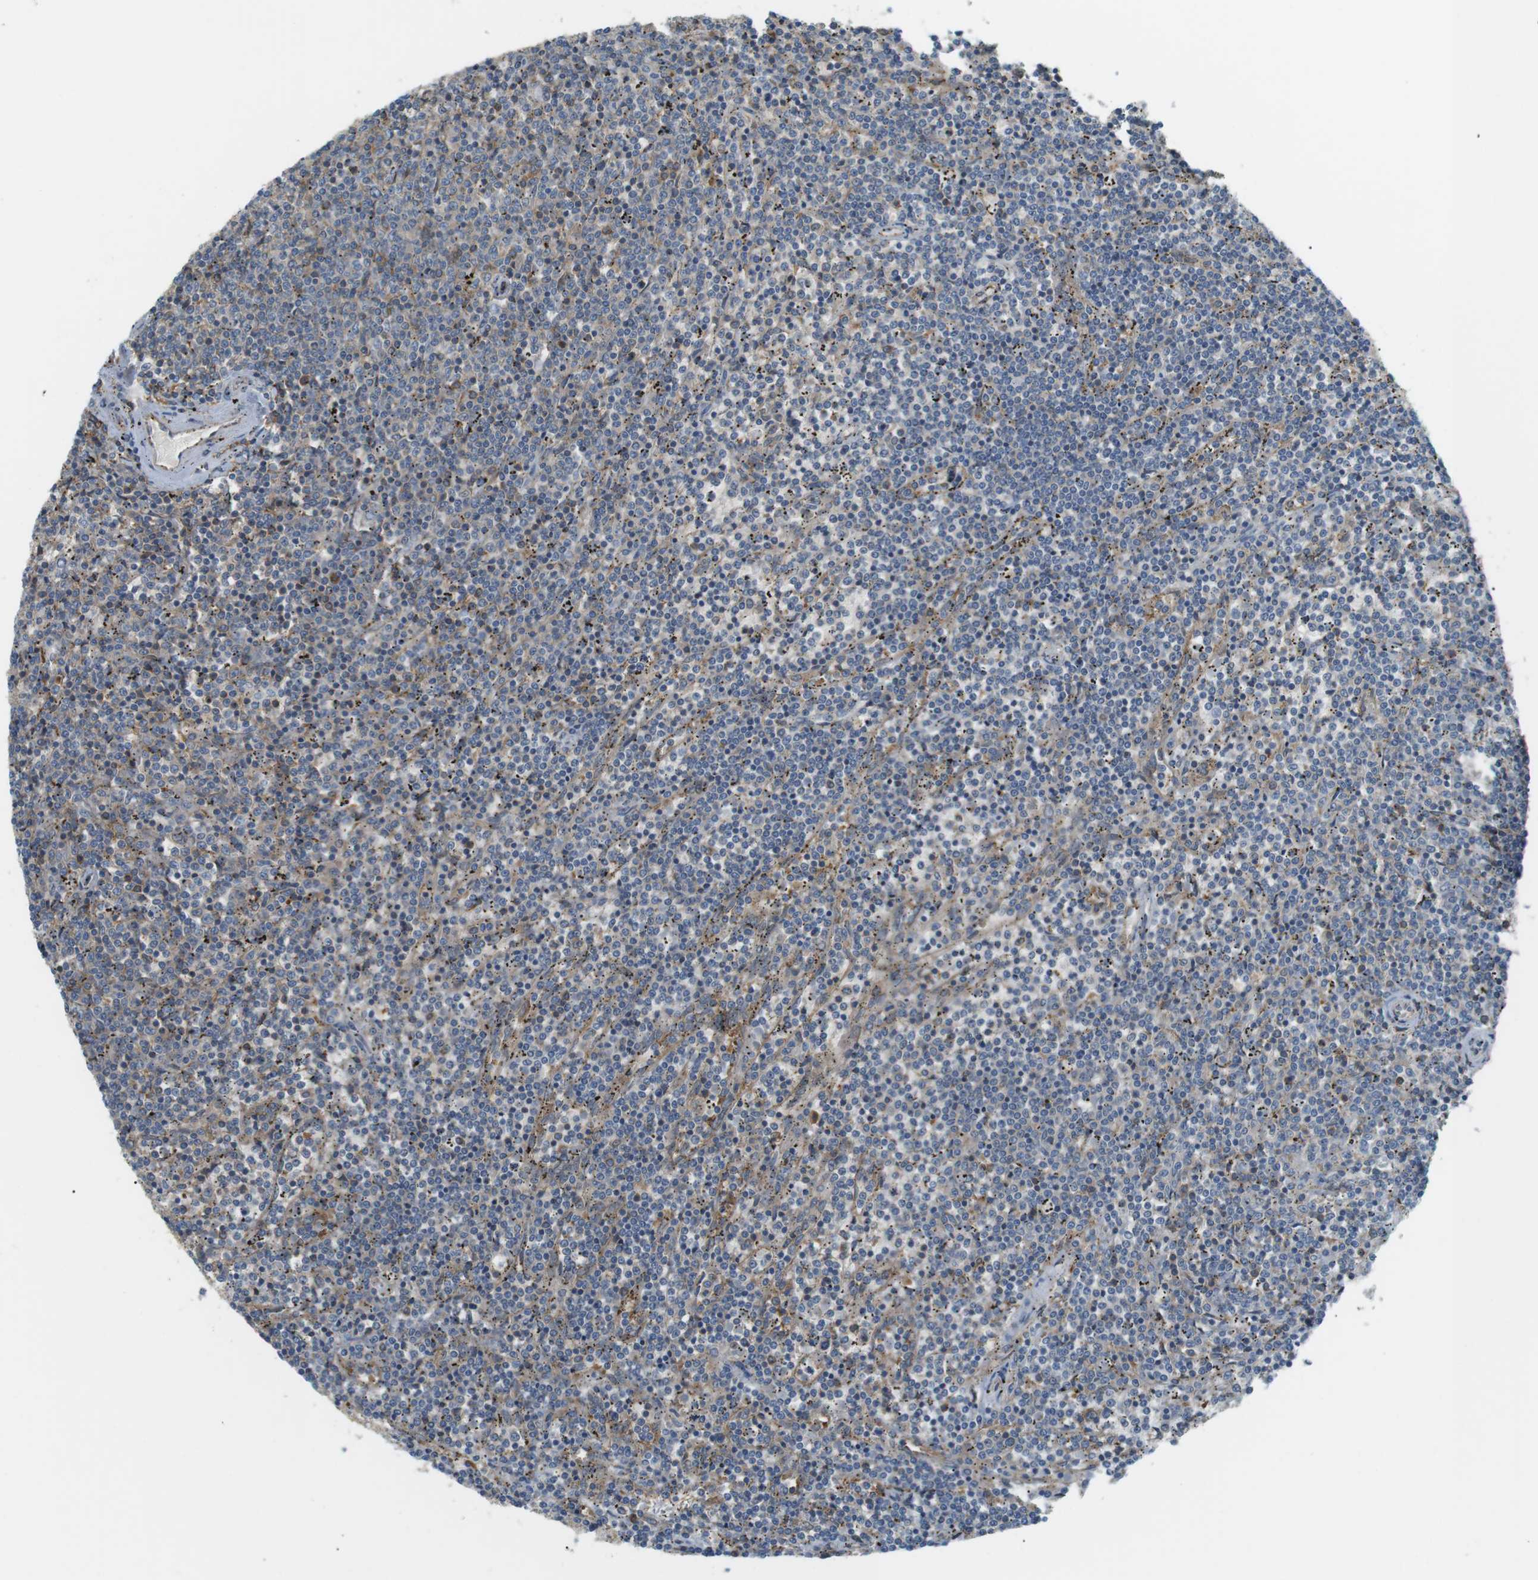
{"staining": {"intensity": "negative", "quantity": "none", "location": "none"}, "tissue": "lymphoma", "cell_type": "Tumor cells", "image_type": "cancer", "snomed": [{"axis": "morphology", "description": "Malignant lymphoma, non-Hodgkin's type, Low grade"}, {"axis": "topography", "description": "Spleen"}], "caption": "High power microscopy image of an IHC micrograph of malignant lymphoma, non-Hodgkin's type (low-grade), revealing no significant staining in tumor cells. The staining was performed using DAB (3,3'-diaminobenzidine) to visualize the protein expression in brown, while the nuclei were stained in blue with hematoxylin (Magnification: 20x).", "gene": "PEPD", "patient": {"sex": "female", "age": 50}}